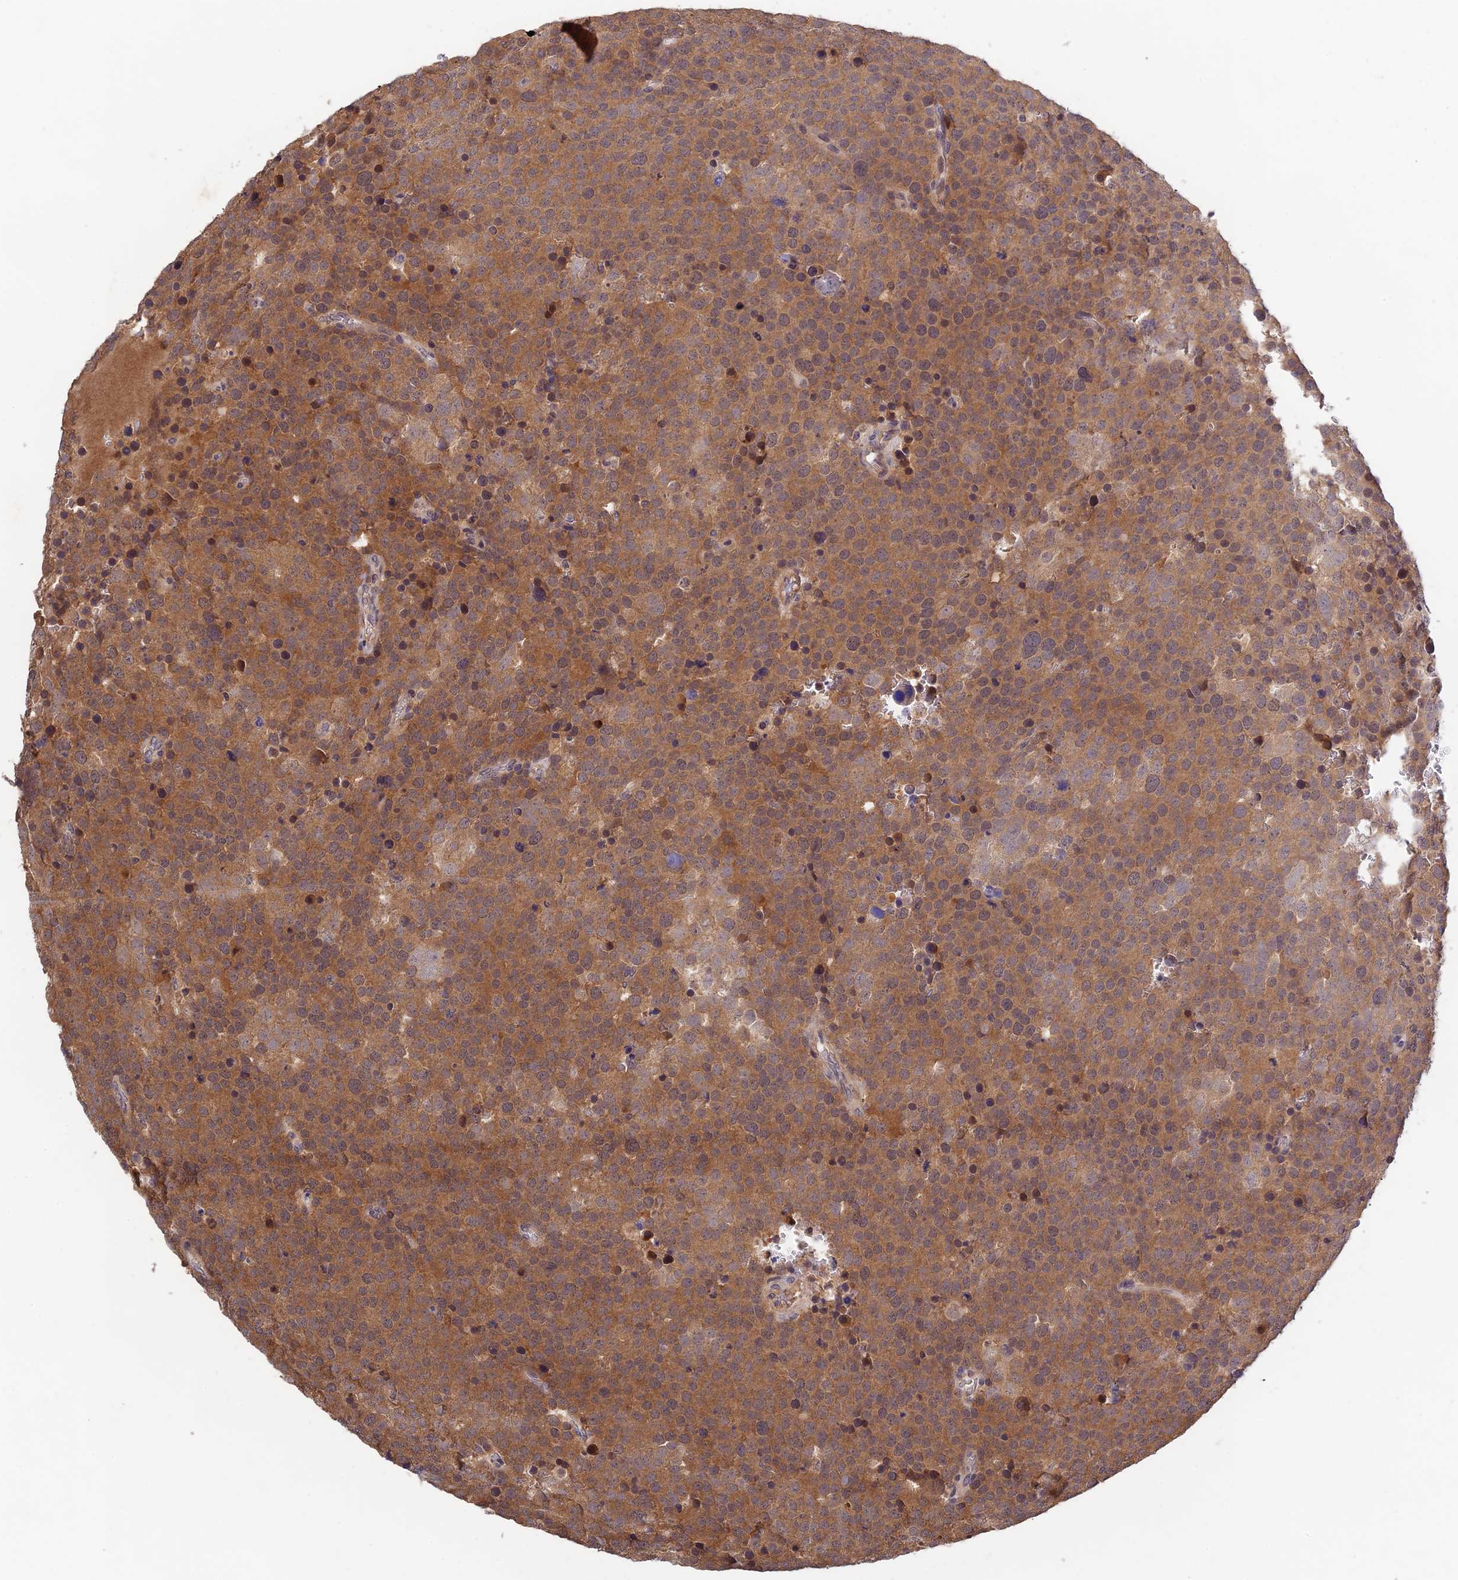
{"staining": {"intensity": "moderate", "quantity": ">75%", "location": "cytoplasmic/membranous"}, "tissue": "testis cancer", "cell_type": "Tumor cells", "image_type": "cancer", "snomed": [{"axis": "morphology", "description": "Seminoma, NOS"}, {"axis": "topography", "description": "Testis"}], "caption": "The immunohistochemical stain highlights moderate cytoplasmic/membranous staining in tumor cells of seminoma (testis) tissue.", "gene": "CWH43", "patient": {"sex": "male", "age": 71}}